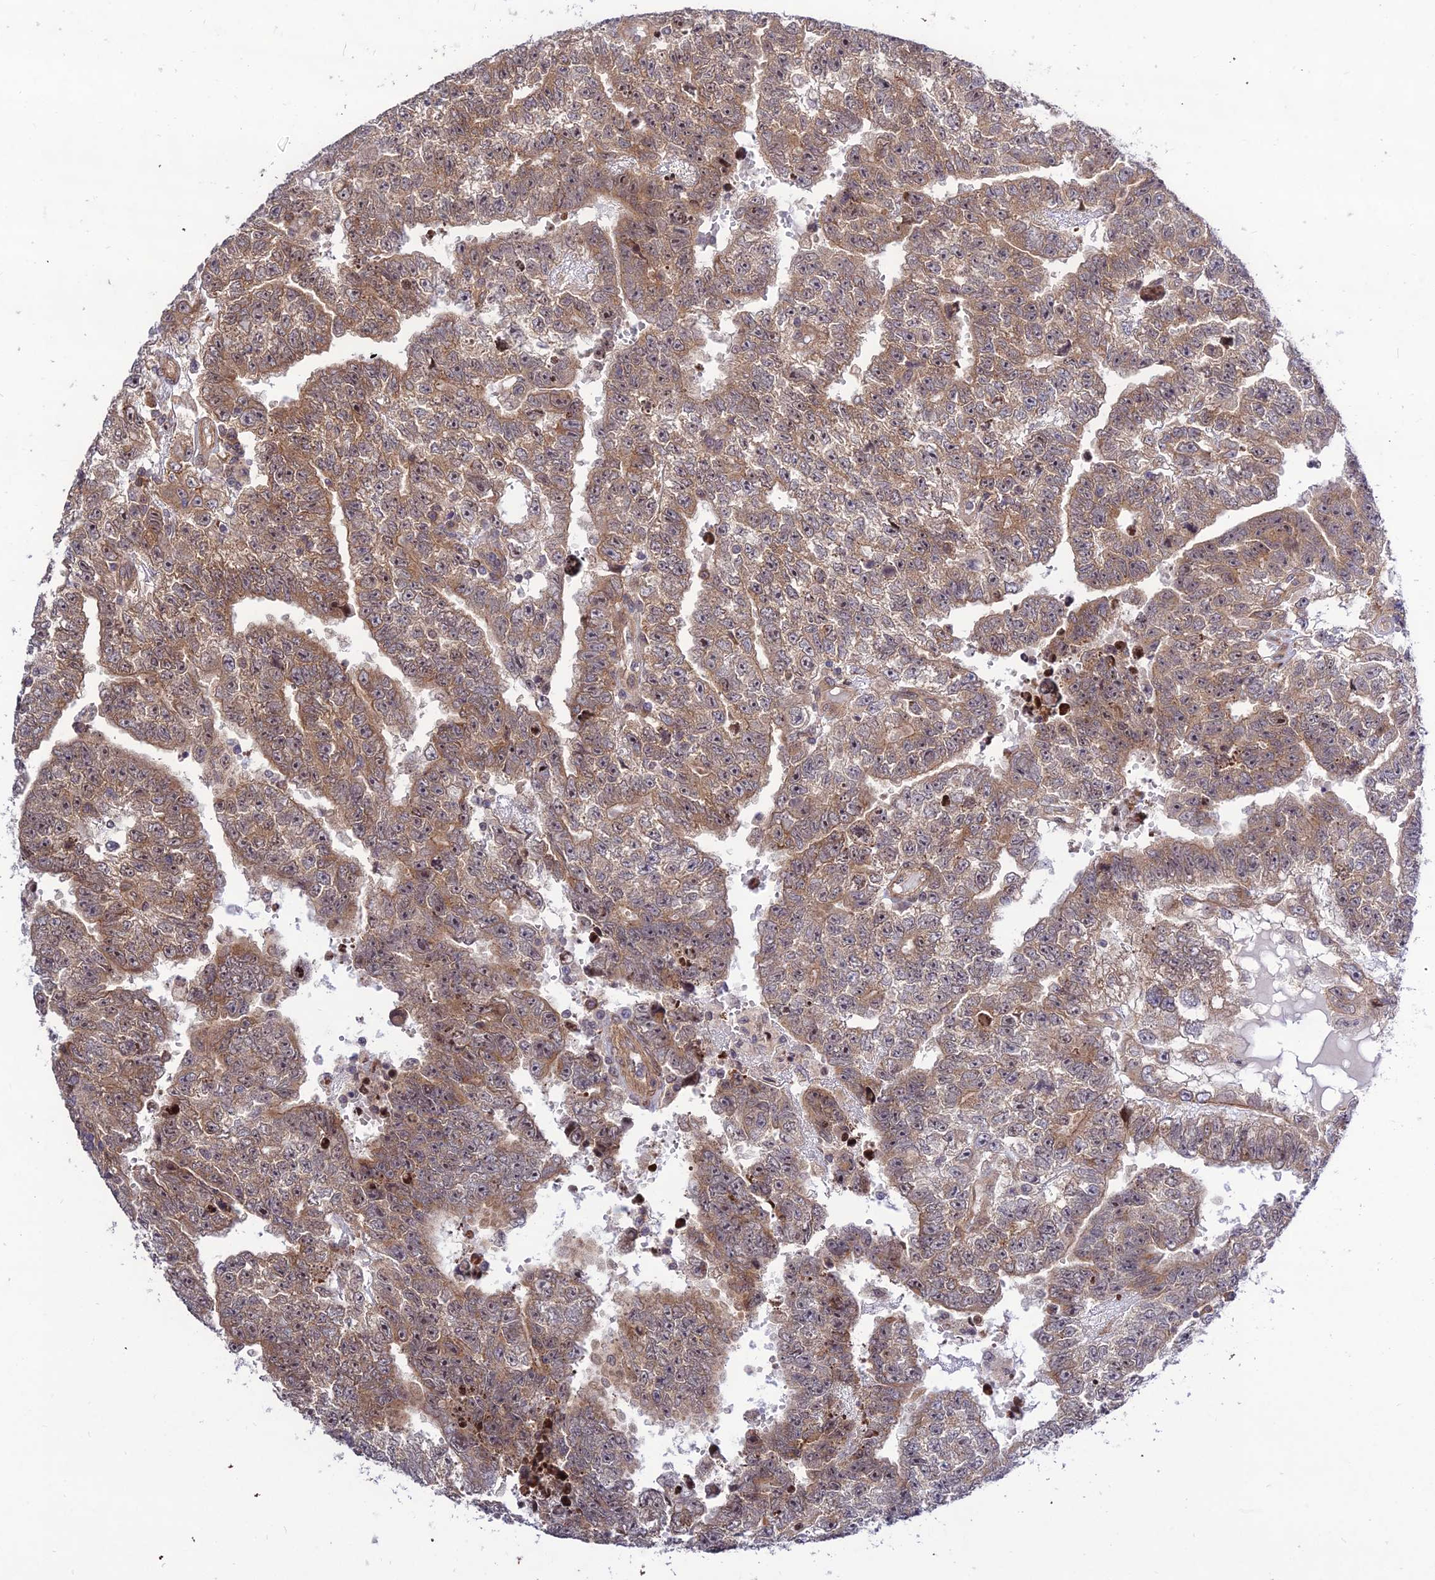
{"staining": {"intensity": "moderate", "quantity": ">75%", "location": "cytoplasmic/membranous"}, "tissue": "testis cancer", "cell_type": "Tumor cells", "image_type": "cancer", "snomed": [{"axis": "morphology", "description": "Carcinoma, Embryonal, NOS"}, {"axis": "topography", "description": "Testis"}], "caption": "DAB immunohistochemical staining of human testis embryonal carcinoma reveals moderate cytoplasmic/membranous protein expression in about >75% of tumor cells.", "gene": "SMG6", "patient": {"sex": "male", "age": 25}}